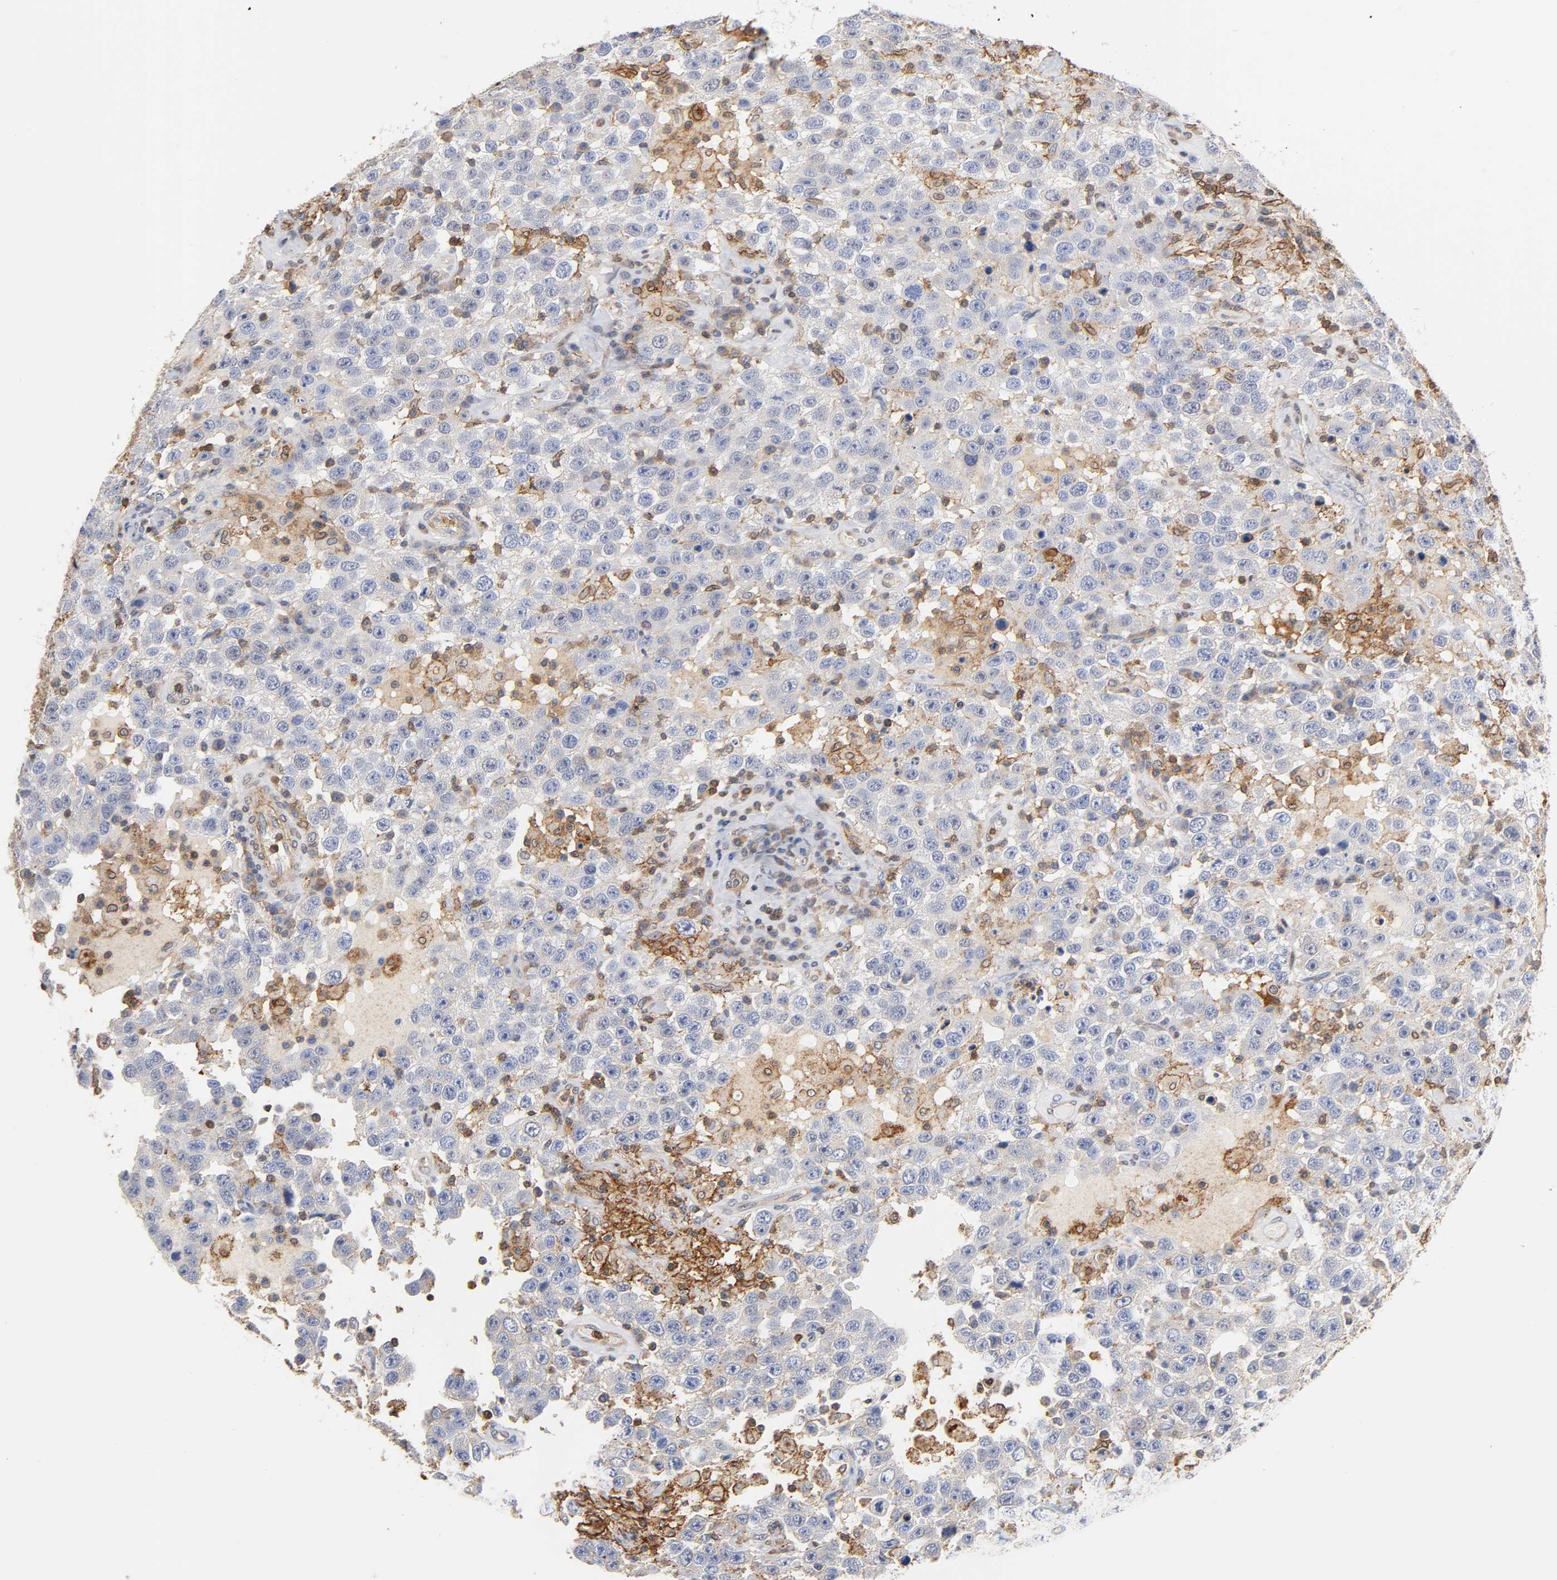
{"staining": {"intensity": "negative", "quantity": "none", "location": "none"}, "tissue": "testis cancer", "cell_type": "Tumor cells", "image_type": "cancer", "snomed": [{"axis": "morphology", "description": "Seminoma, NOS"}, {"axis": "topography", "description": "Testis"}], "caption": "Tumor cells are negative for protein expression in human testis cancer. (Stains: DAB IHC with hematoxylin counter stain, Microscopy: brightfield microscopy at high magnification).", "gene": "ANXA11", "patient": {"sex": "male", "age": 41}}